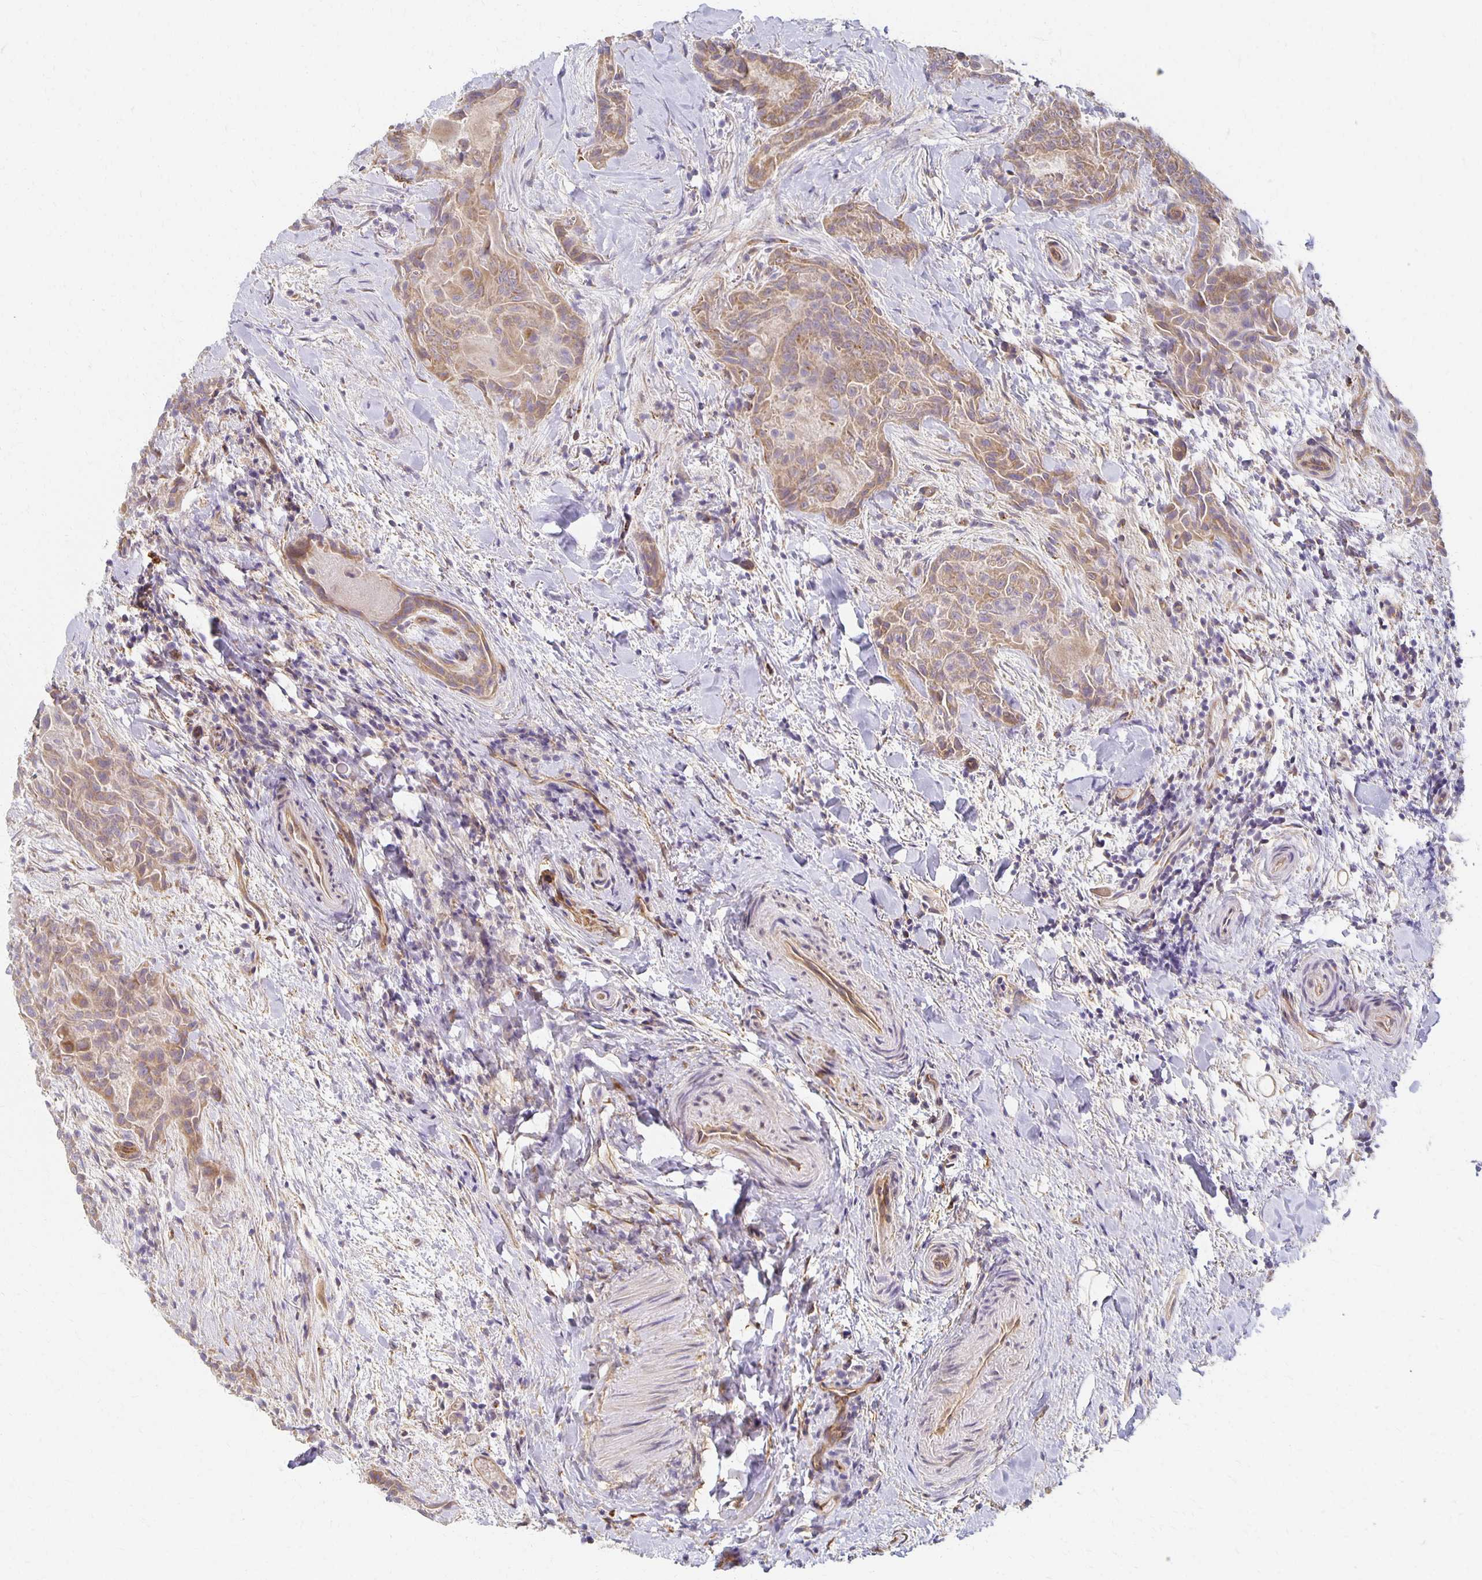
{"staining": {"intensity": "moderate", "quantity": ">75%", "location": "cytoplasmic/membranous"}, "tissue": "thyroid cancer", "cell_type": "Tumor cells", "image_type": "cancer", "snomed": [{"axis": "morphology", "description": "Papillary adenocarcinoma, NOS"}, {"axis": "topography", "description": "Thyroid gland"}], "caption": "Moderate cytoplasmic/membranous positivity for a protein is identified in about >75% of tumor cells of thyroid papillary adenocarcinoma using IHC.", "gene": "SORL1", "patient": {"sex": "female", "age": 61}}